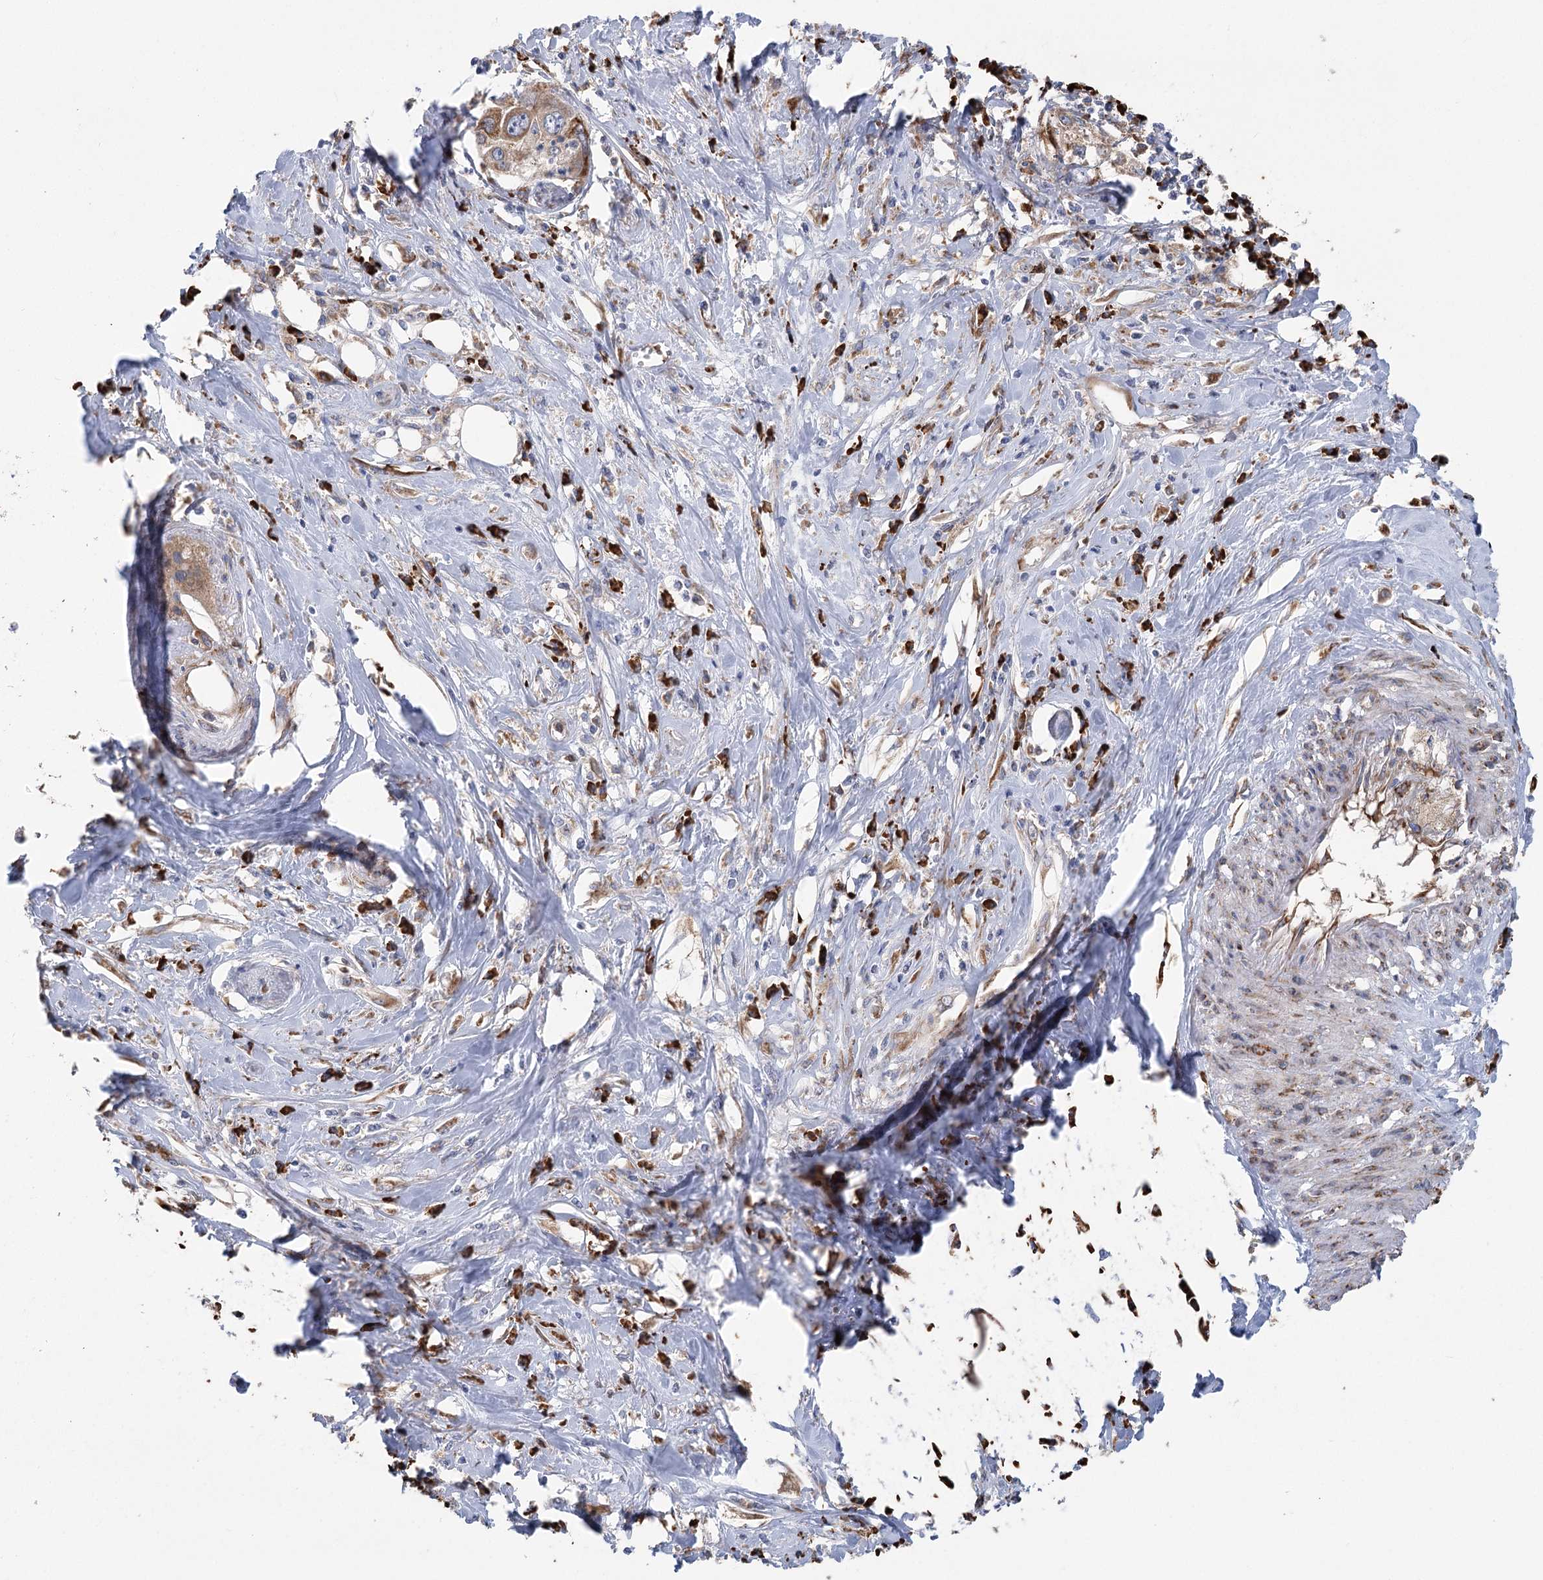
{"staining": {"intensity": "moderate", "quantity": "25%-75%", "location": "cytoplasmic/membranous"}, "tissue": "cervical cancer", "cell_type": "Tumor cells", "image_type": "cancer", "snomed": [{"axis": "morphology", "description": "Squamous cell carcinoma, NOS"}, {"axis": "topography", "description": "Cervix"}], "caption": "Immunohistochemistry histopathology image of neoplastic tissue: human cervical cancer stained using immunohistochemistry (IHC) demonstrates medium levels of moderate protein expression localized specifically in the cytoplasmic/membranous of tumor cells, appearing as a cytoplasmic/membranous brown color.", "gene": "METTL24", "patient": {"sex": "female", "age": 31}}